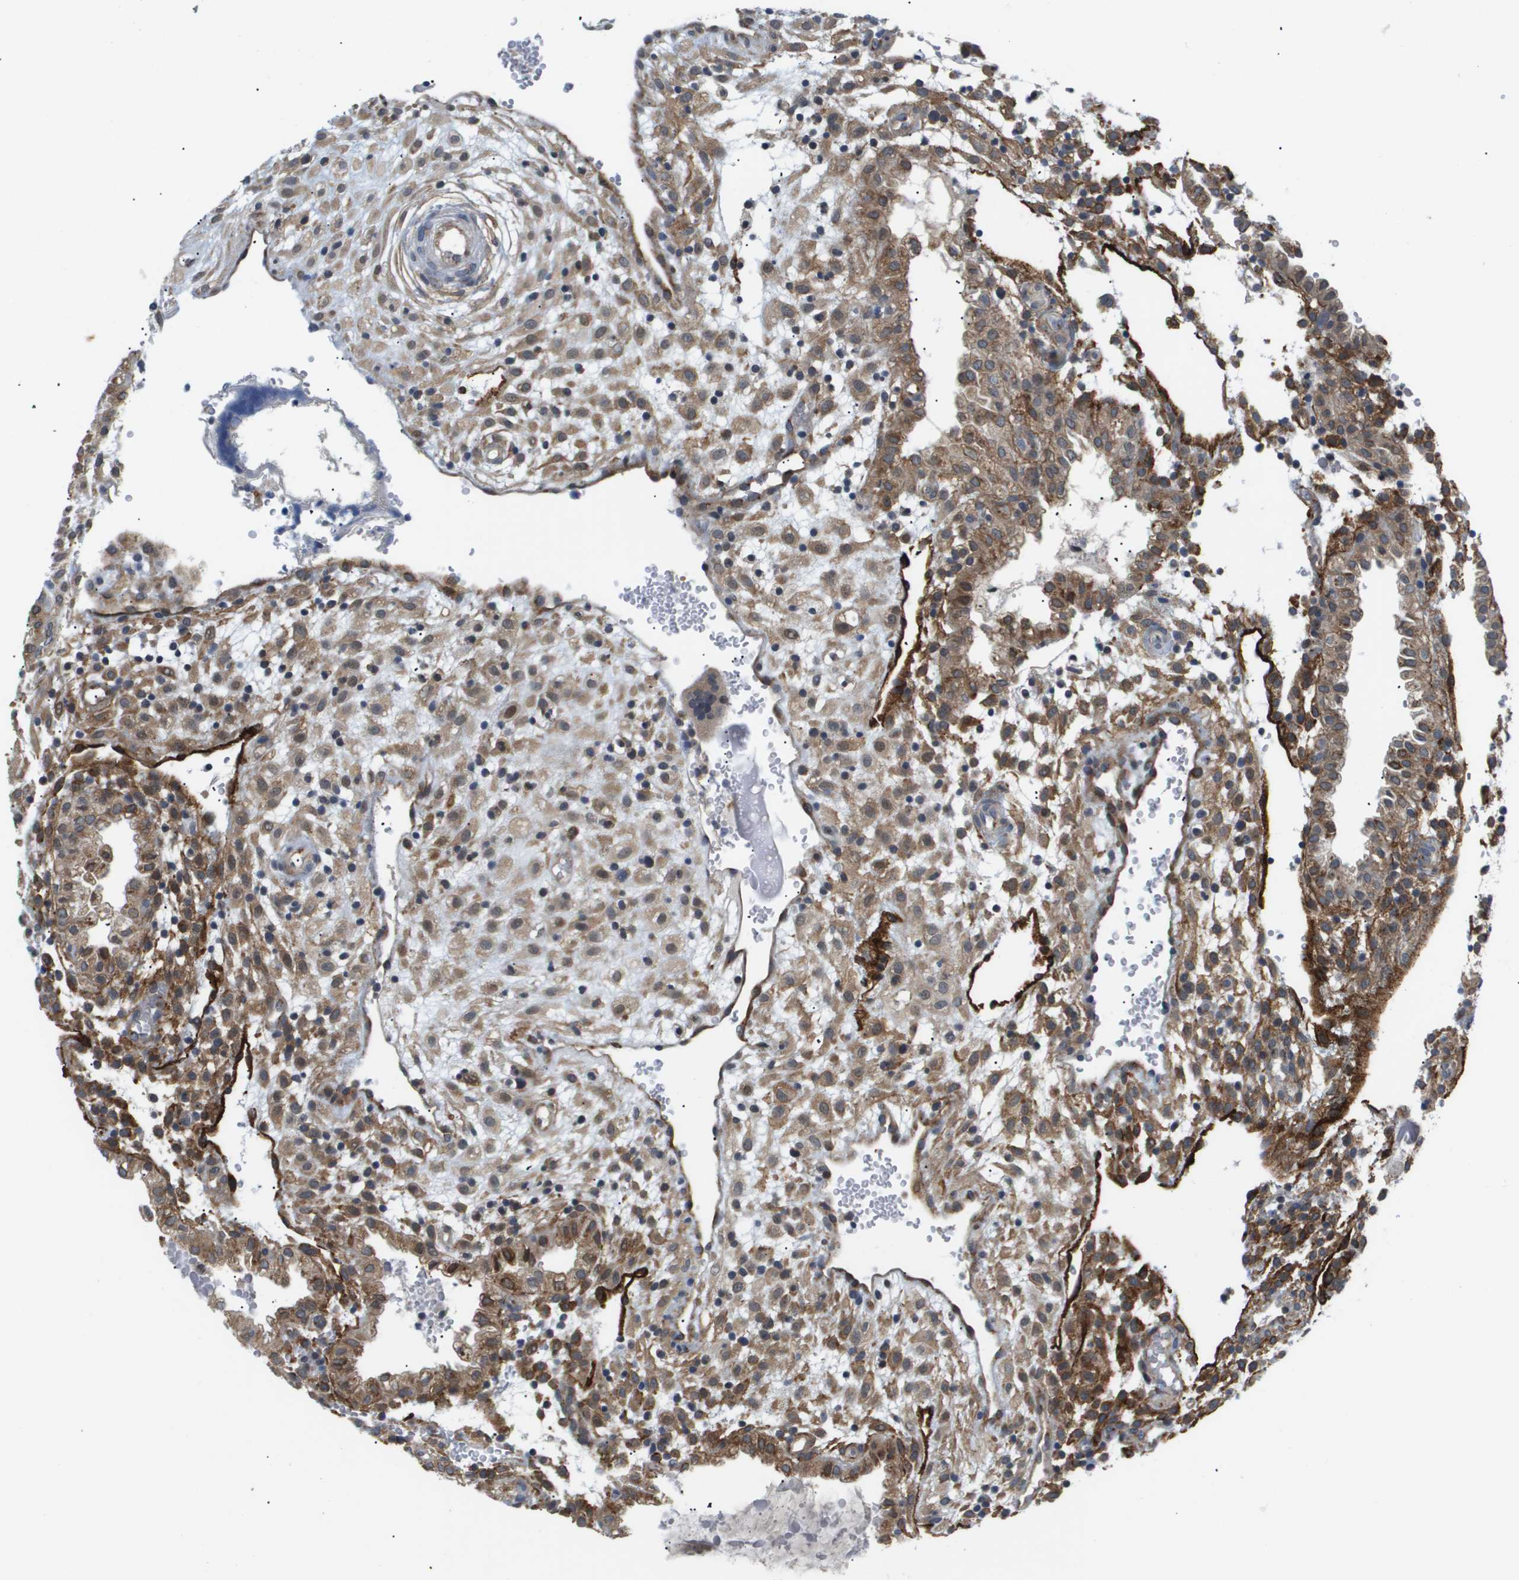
{"staining": {"intensity": "moderate", "quantity": ">75%", "location": "cytoplasmic/membranous"}, "tissue": "placenta", "cell_type": "Decidual cells", "image_type": "normal", "snomed": [{"axis": "morphology", "description": "Normal tissue, NOS"}, {"axis": "topography", "description": "Placenta"}], "caption": "Protein analysis of unremarkable placenta reveals moderate cytoplasmic/membranous positivity in about >75% of decidual cells.", "gene": "OTUD5", "patient": {"sex": "female", "age": 18}}